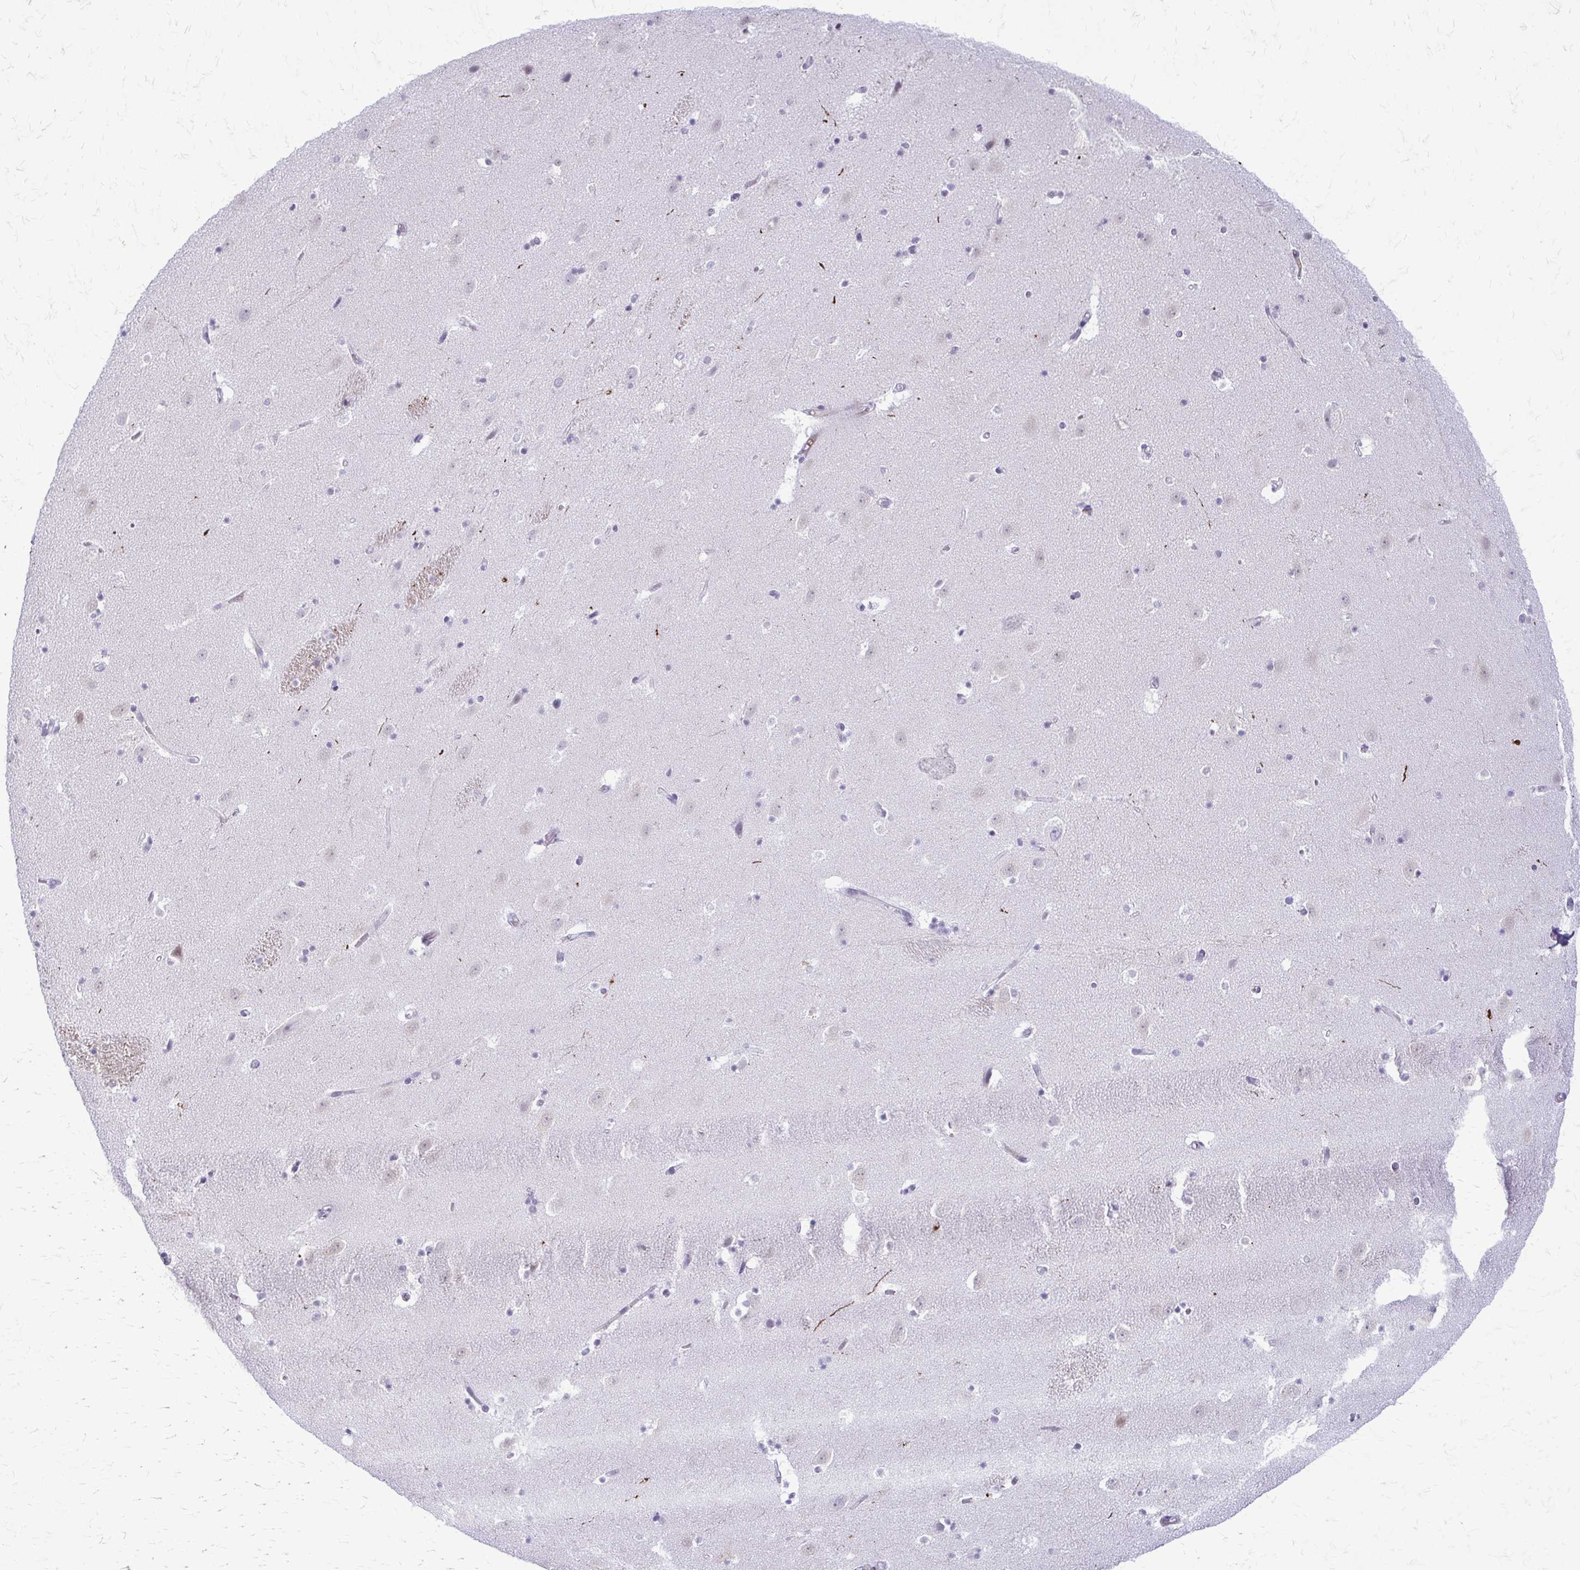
{"staining": {"intensity": "negative", "quantity": "none", "location": "none"}, "tissue": "caudate", "cell_type": "Glial cells", "image_type": "normal", "snomed": [{"axis": "morphology", "description": "Normal tissue, NOS"}, {"axis": "topography", "description": "Lateral ventricle wall"}], "caption": "Caudate was stained to show a protein in brown. There is no significant expression in glial cells. The staining is performed using DAB brown chromogen with nuclei counter-stained in using hematoxylin.", "gene": "KRT5", "patient": {"sex": "male", "age": 37}}